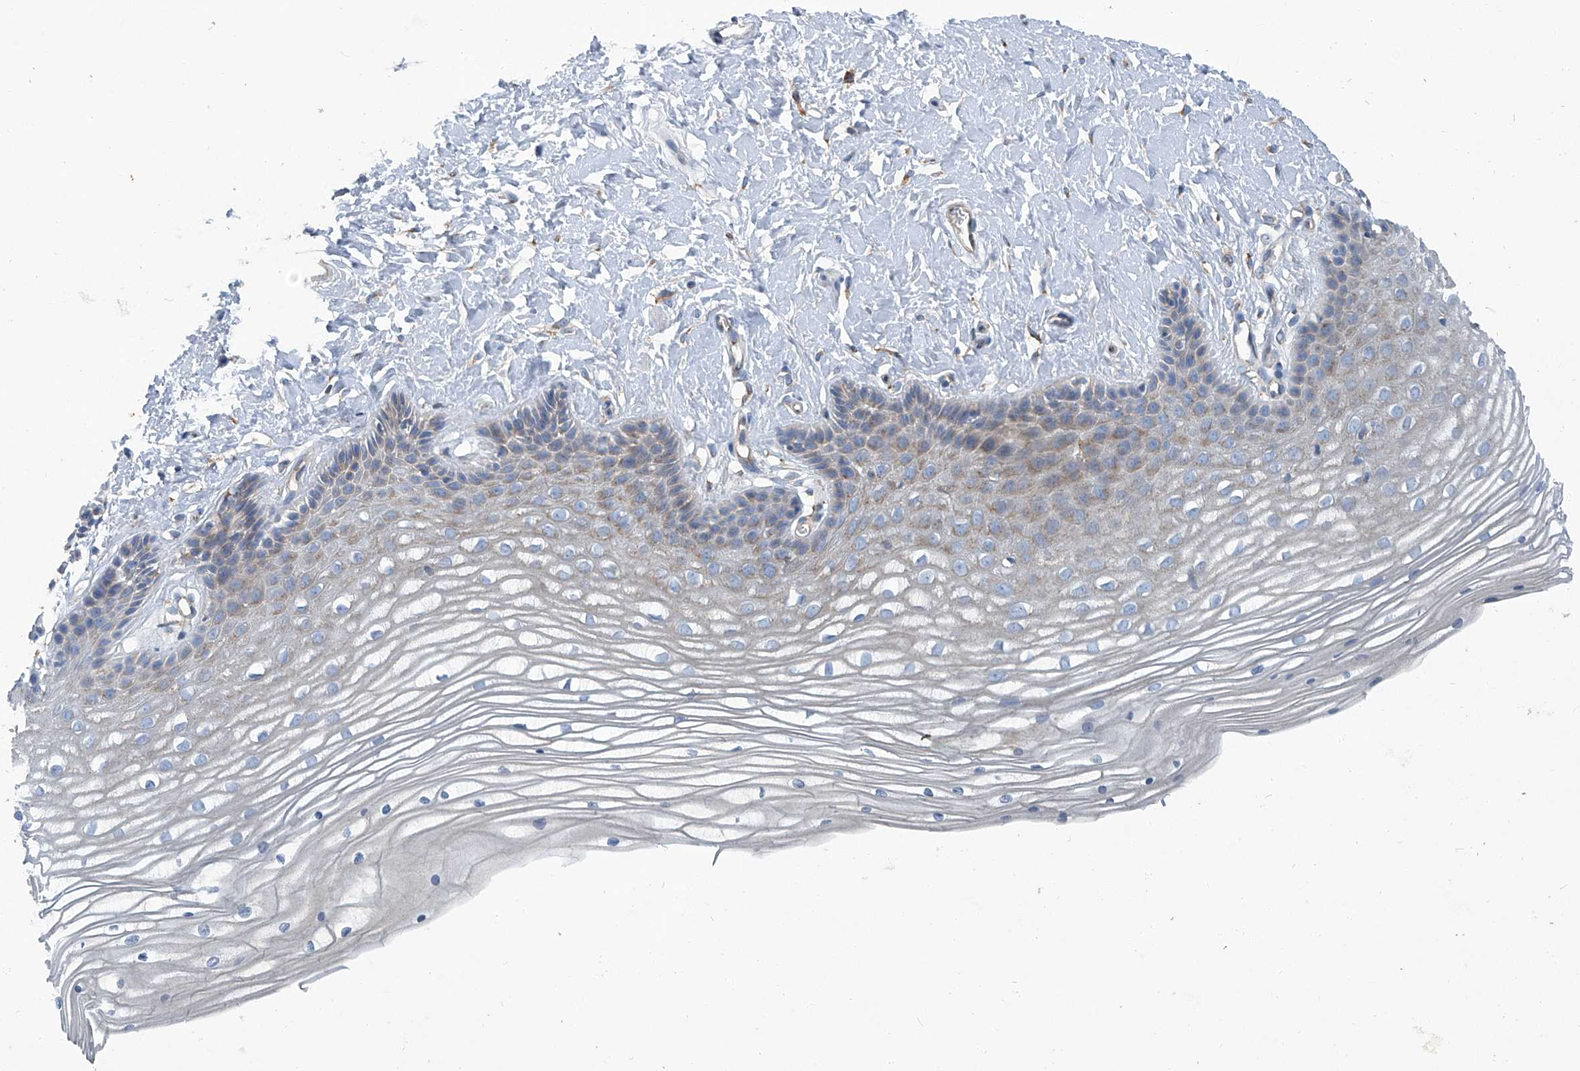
{"staining": {"intensity": "weak", "quantity": "25%-75%", "location": "cytoplasmic/membranous"}, "tissue": "vagina", "cell_type": "Squamous epithelial cells", "image_type": "normal", "snomed": [{"axis": "morphology", "description": "Normal tissue, NOS"}, {"axis": "topography", "description": "Vagina"}, {"axis": "topography", "description": "Cervix"}], "caption": "Immunohistochemical staining of normal human vagina demonstrates low levels of weak cytoplasmic/membranous positivity in approximately 25%-75% of squamous epithelial cells. Immunohistochemistry (ihc) stains the protein of interest in brown and the nuclei are stained blue.", "gene": "PIGH", "patient": {"sex": "female", "age": 40}}